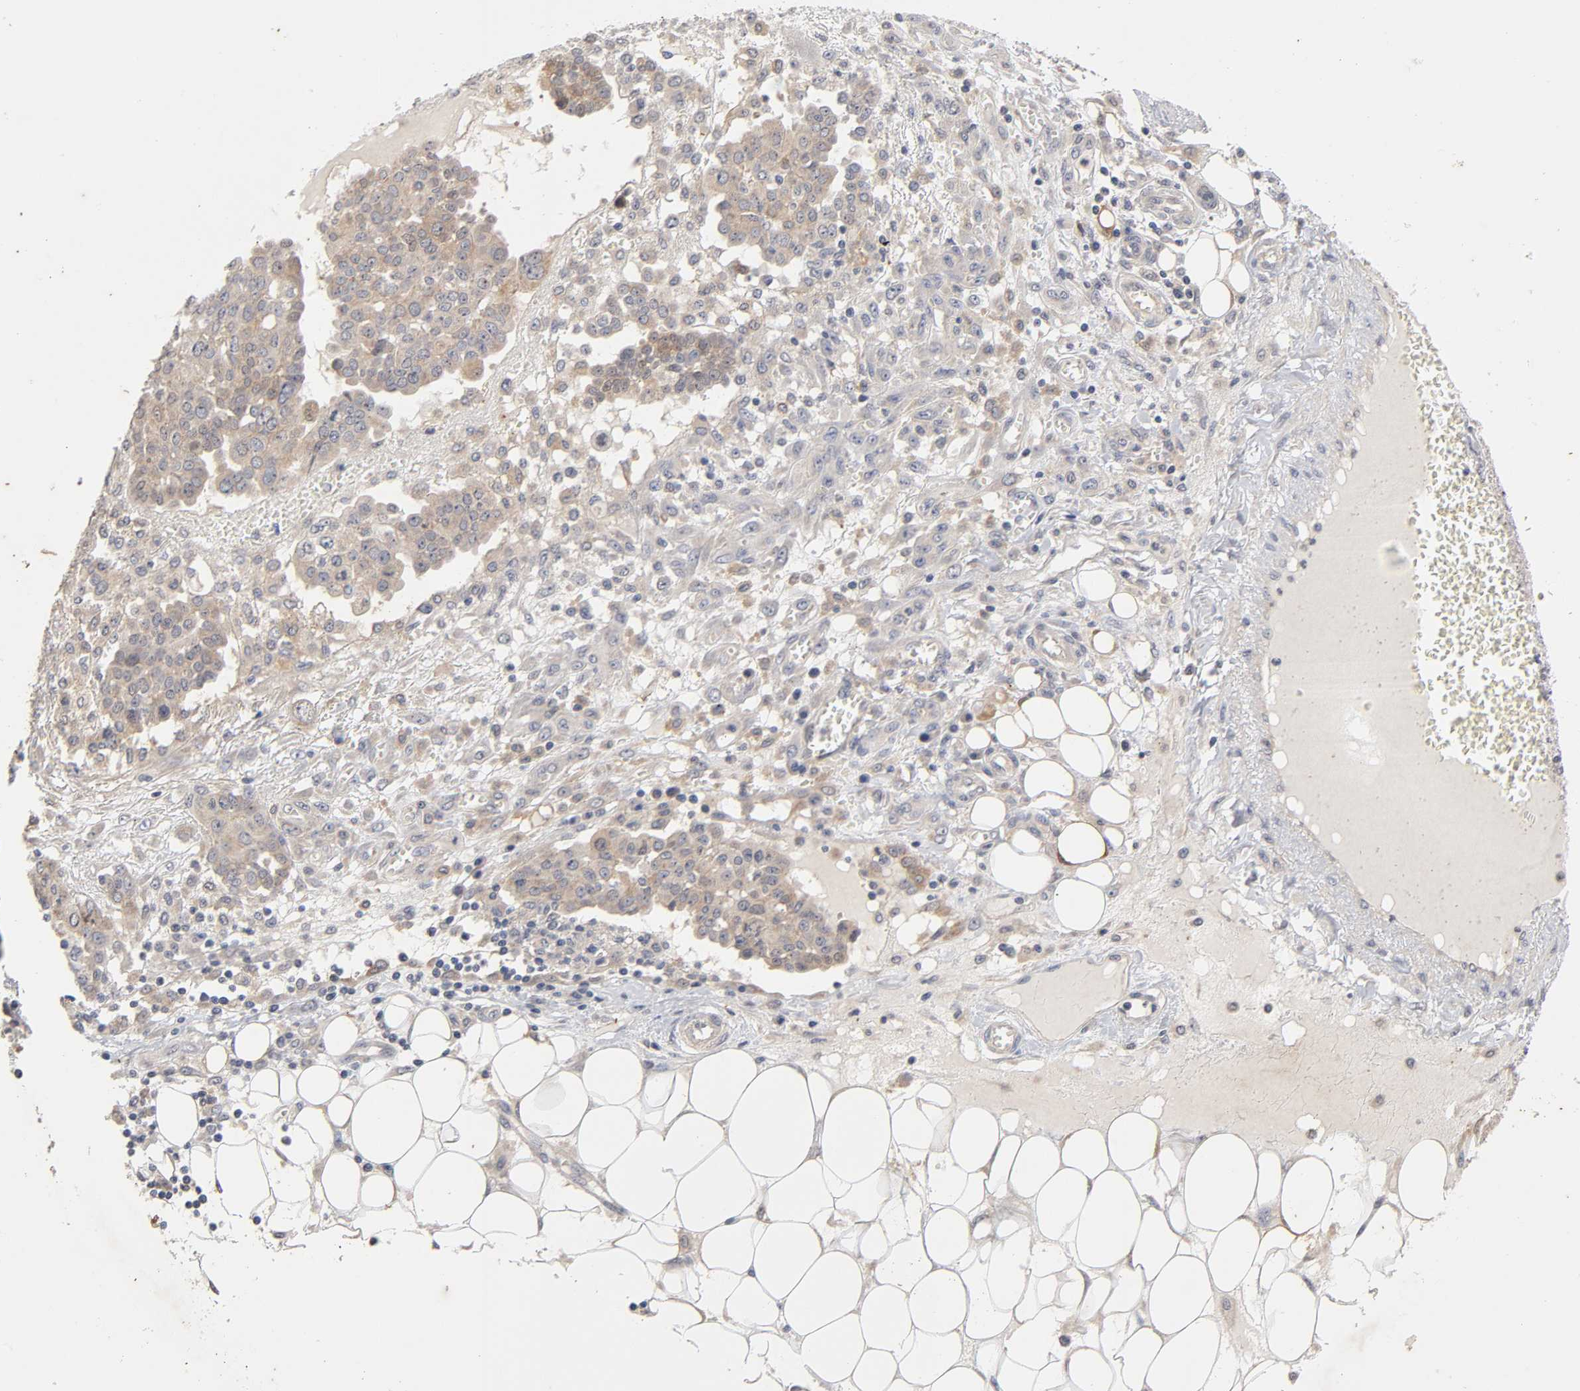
{"staining": {"intensity": "weak", "quantity": ">75%", "location": "cytoplasmic/membranous"}, "tissue": "ovarian cancer", "cell_type": "Tumor cells", "image_type": "cancer", "snomed": [{"axis": "morphology", "description": "Cystadenocarcinoma, serous, NOS"}, {"axis": "topography", "description": "Soft tissue"}, {"axis": "topography", "description": "Ovary"}], "caption": "IHC micrograph of neoplastic tissue: human ovarian serous cystadenocarcinoma stained using immunohistochemistry displays low levels of weak protein expression localized specifically in the cytoplasmic/membranous of tumor cells, appearing as a cytoplasmic/membranous brown color.", "gene": "CXADR", "patient": {"sex": "female", "age": 57}}